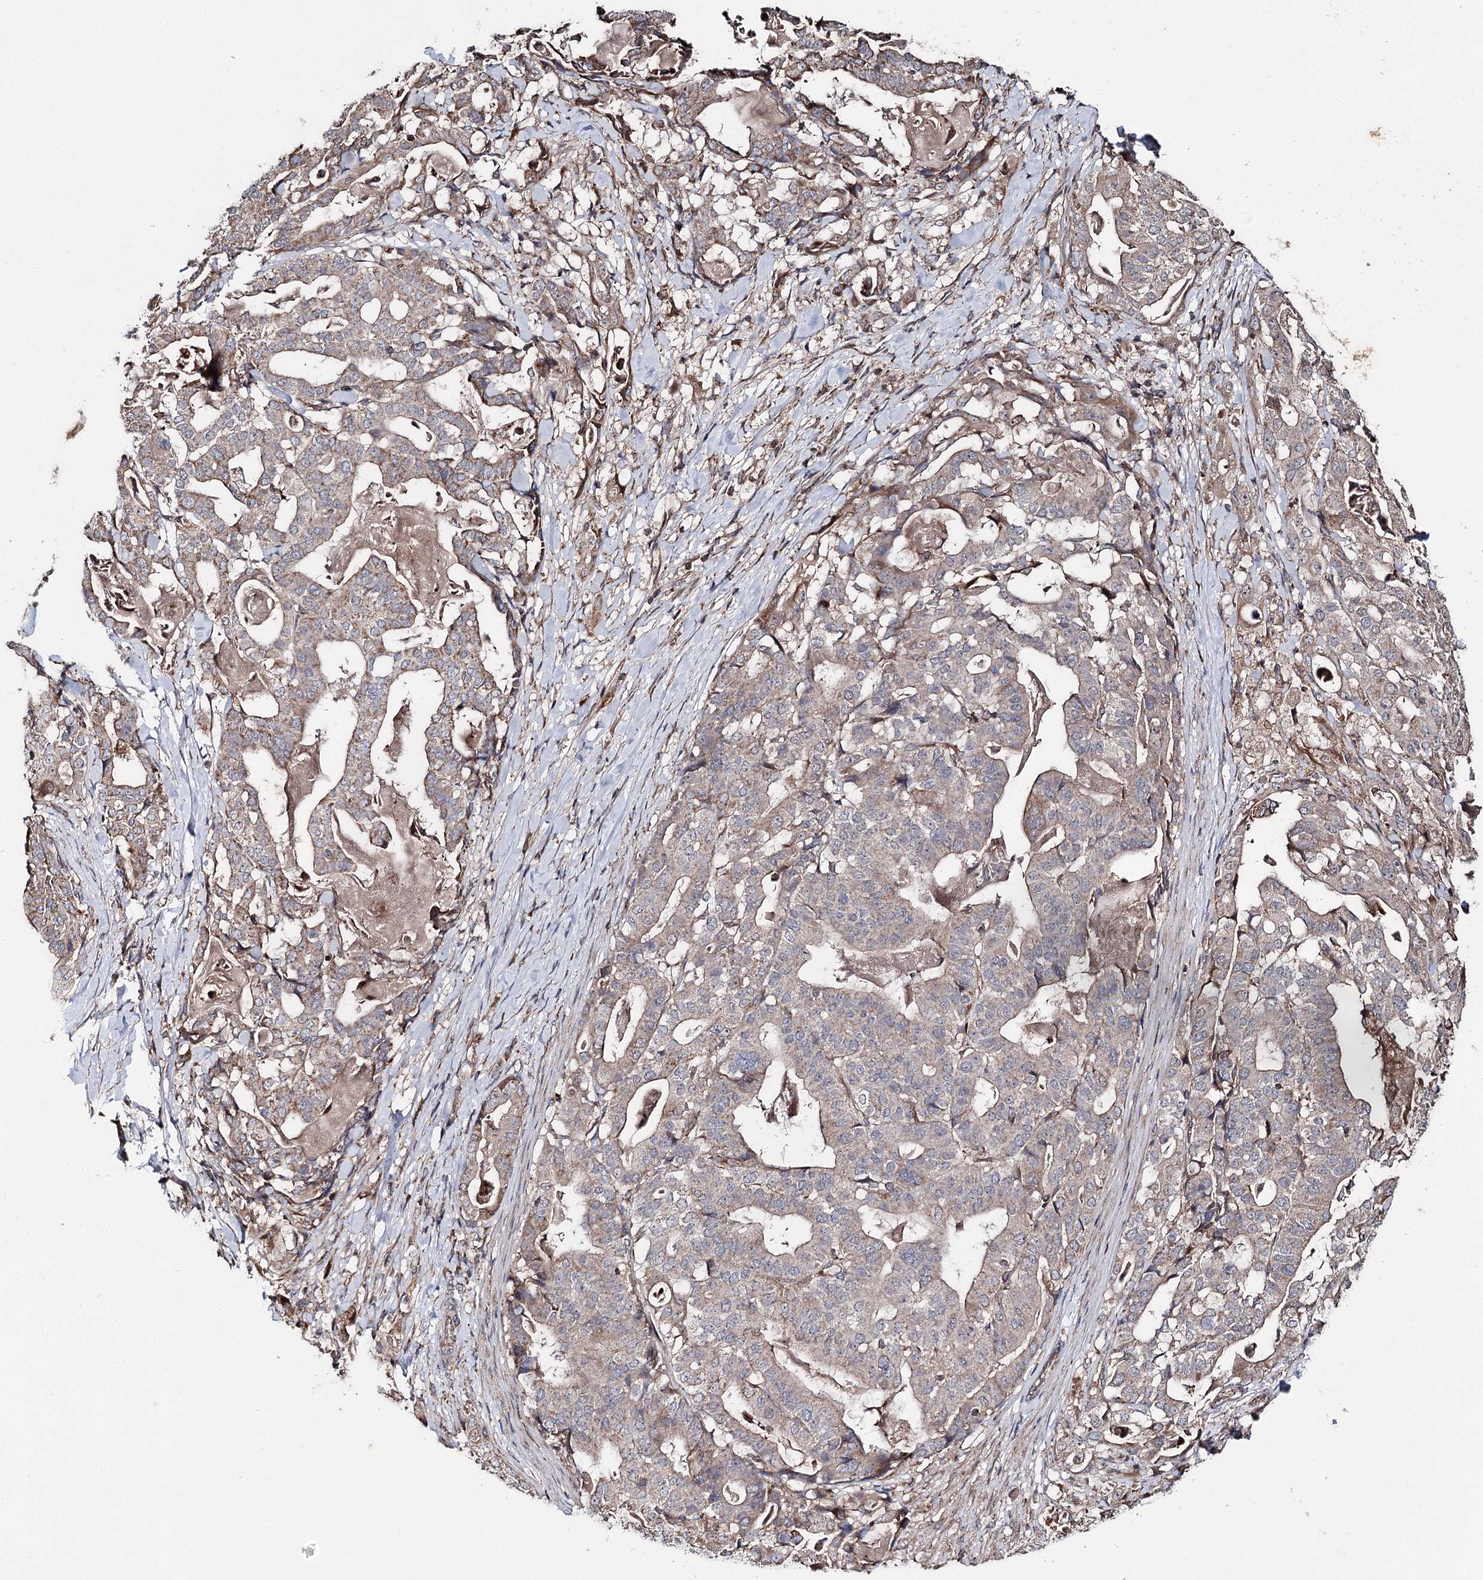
{"staining": {"intensity": "weak", "quantity": ">75%", "location": "cytoplasmic/membranous"}, "tissue": "stomach cancer", "cell_type": "Tumor cells", "image_type": "cancer", "snomed": [{"axis": "morphology", "description": "Adenocarcinoma, NOS"}, {"axis": "topography", "description": "Stomach"}], "caption": "Immunohistochemistry (IHC) (DAB) staining of human stomach adenocarcinoma reveals weak cytoplasmic/membranous protein expression in about >75% of tumor cells.", "gene": "MINDY3", "patient": {"sex": "male", "age": 48}}